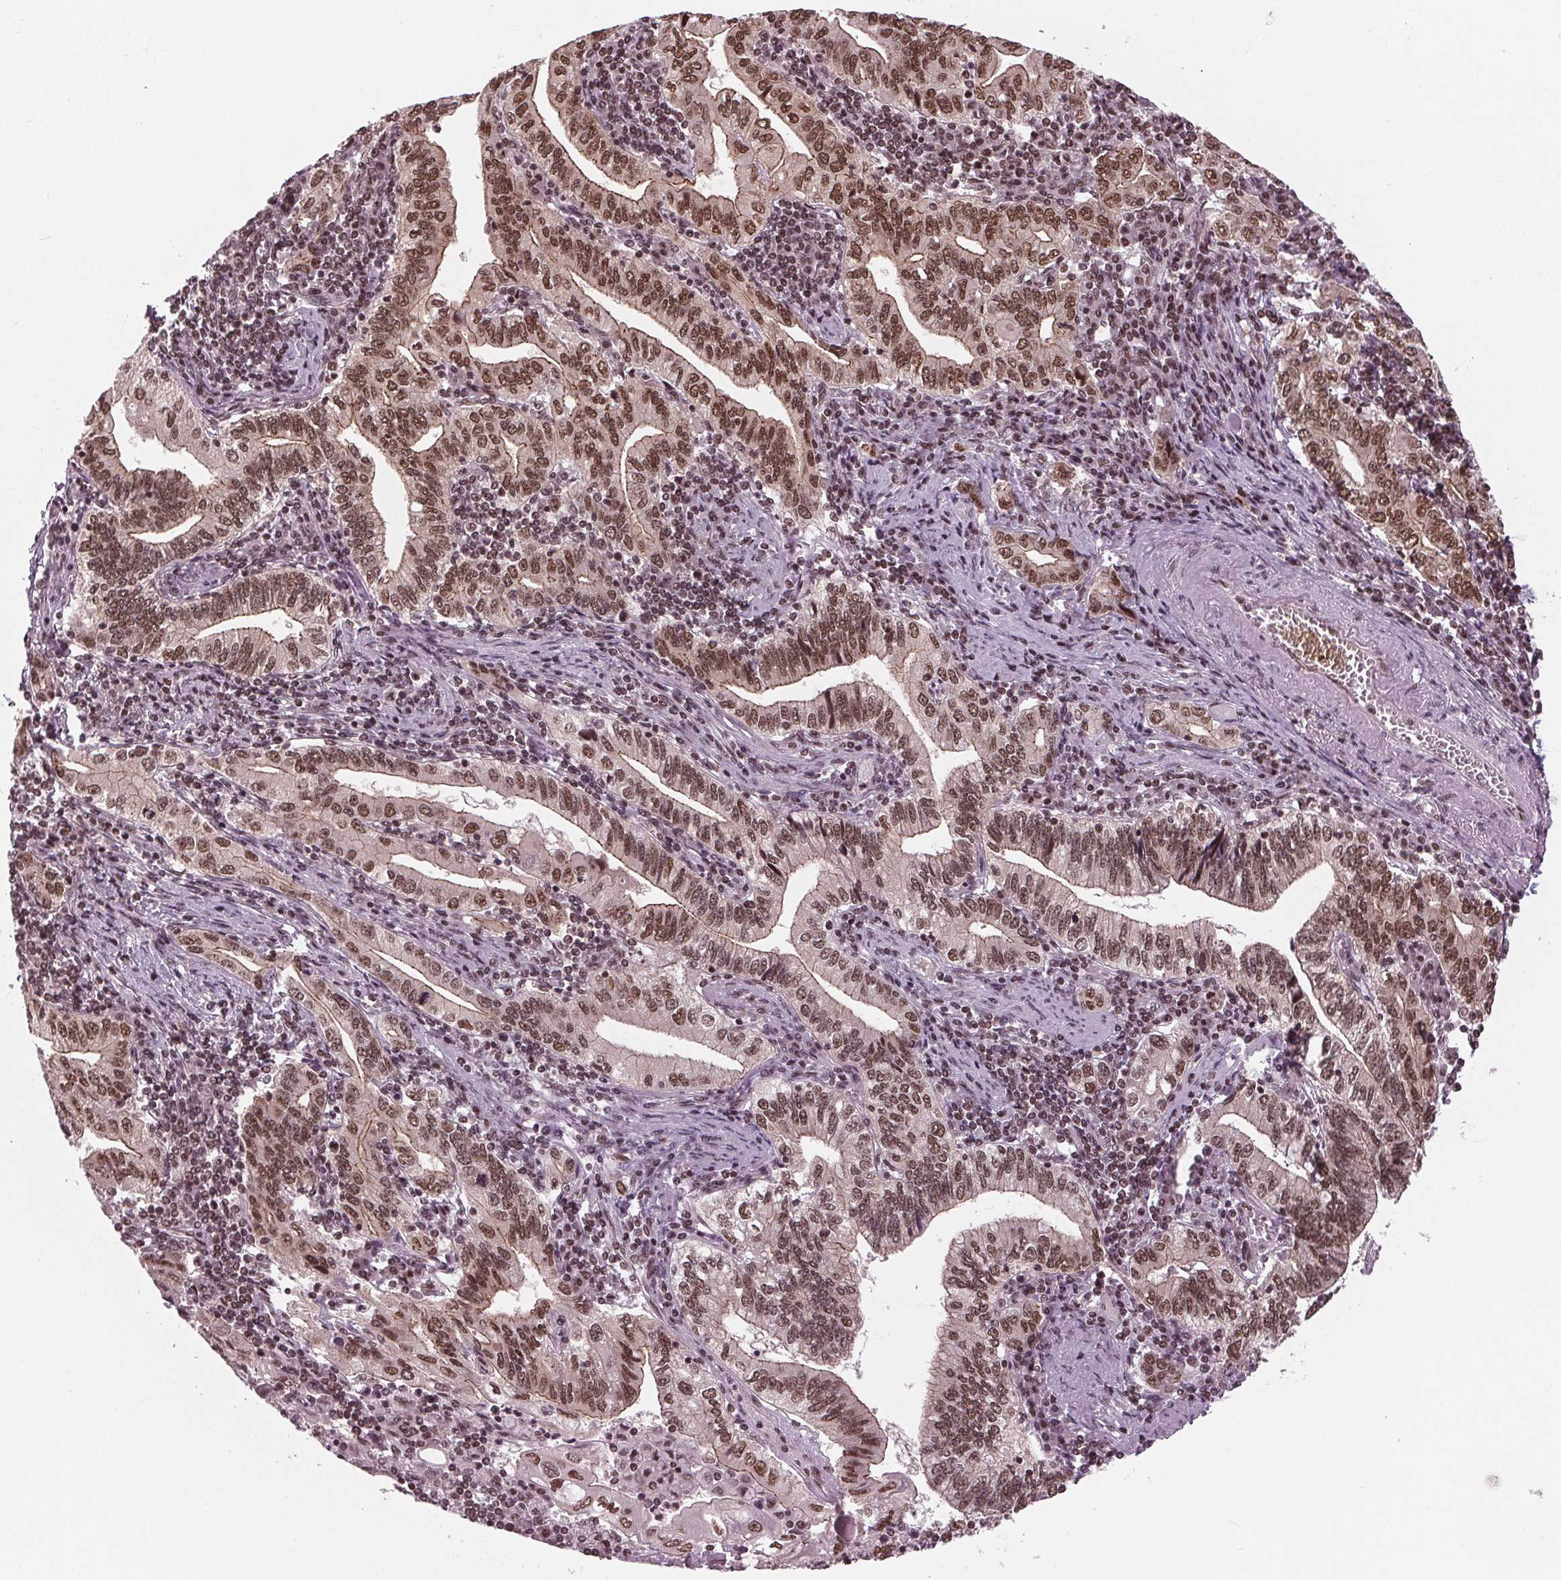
{"staining": {"intensity": "moderate", "quantity": ">75%", "location": "cytoplasmic/membranous,nuclear"}, "tissue": "stomach cancer", "cell_type": "Tumor cells", "image_type": "cancer", "snomed": [{"axis": "morphology", "description": "Adenocarcinoma, NOS"}, {"axis": "topography", "description": "Stomach, lower"}], "caption": "Immunohistochemical staining of human adenocarcinoma (stomach) displays medium levels of moderate cytoplasmic/membranous and nuclear expression in about >75% of tumor cells.", "gene": "LSM2", "patient": {"sex": "female", "age": 72}}